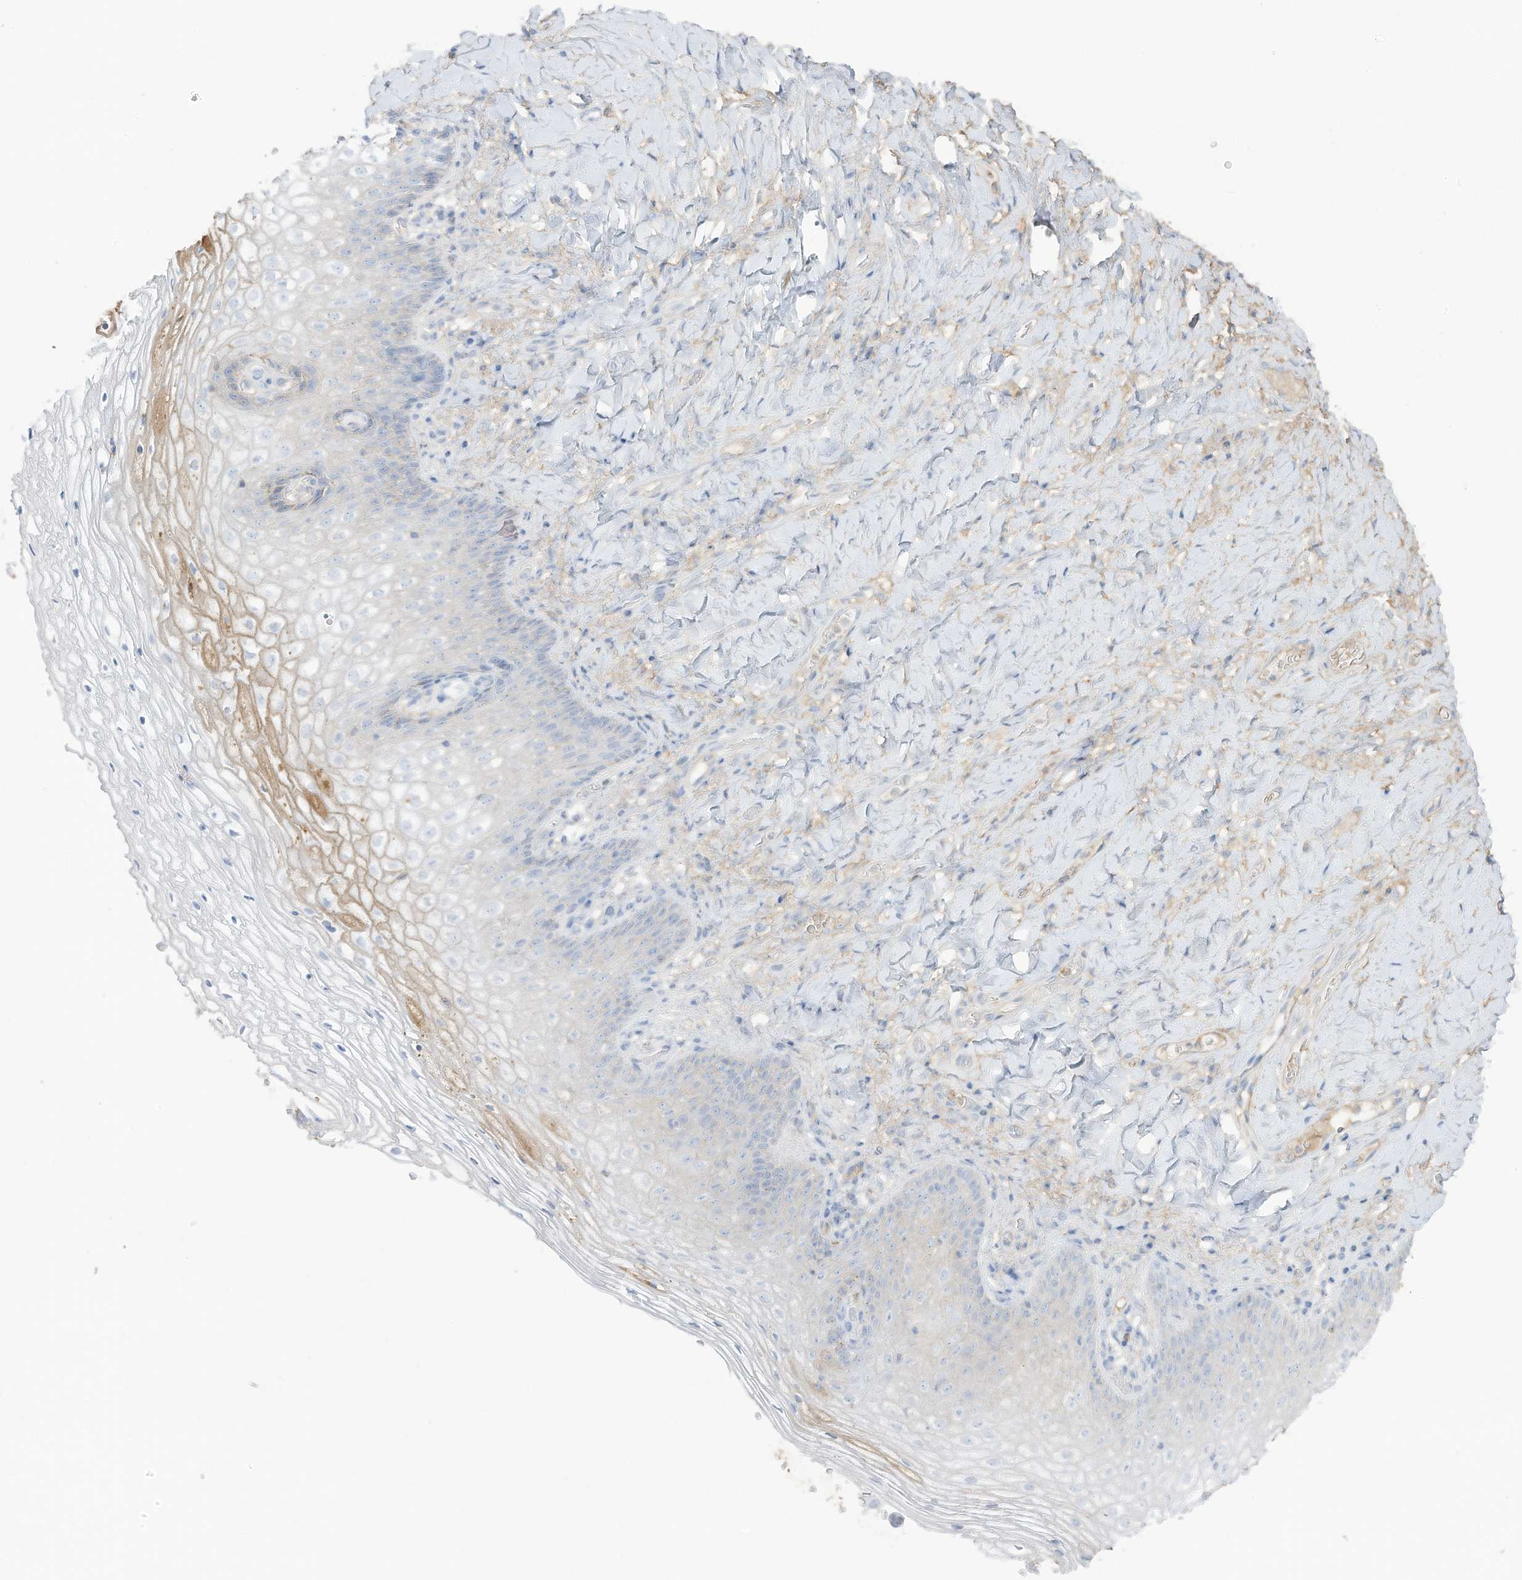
{"staining": {"intensity": "weak", "quantity": "<25%", "location": "cytoplasmic/membranous"}, "tissue": "vagina", "cell_type": "Squamous epithelial cells", "image_type": "normal", "snomed": [{"axis": "morphology", "description": "Normal tissue, NOS"}, {"axis": "topography", "description": "Vagina"}], "caption": "The histopathology image reveals no significant expression in squamous epithelial cells of vagina. The staining is performed using DAB (3,3'-diaminobenzidine) brown chromogen with nuclei counter-stained in using hematoxylin.", "gene": "HSD17B13", "patient": {"sex": "female", "age": 60}}